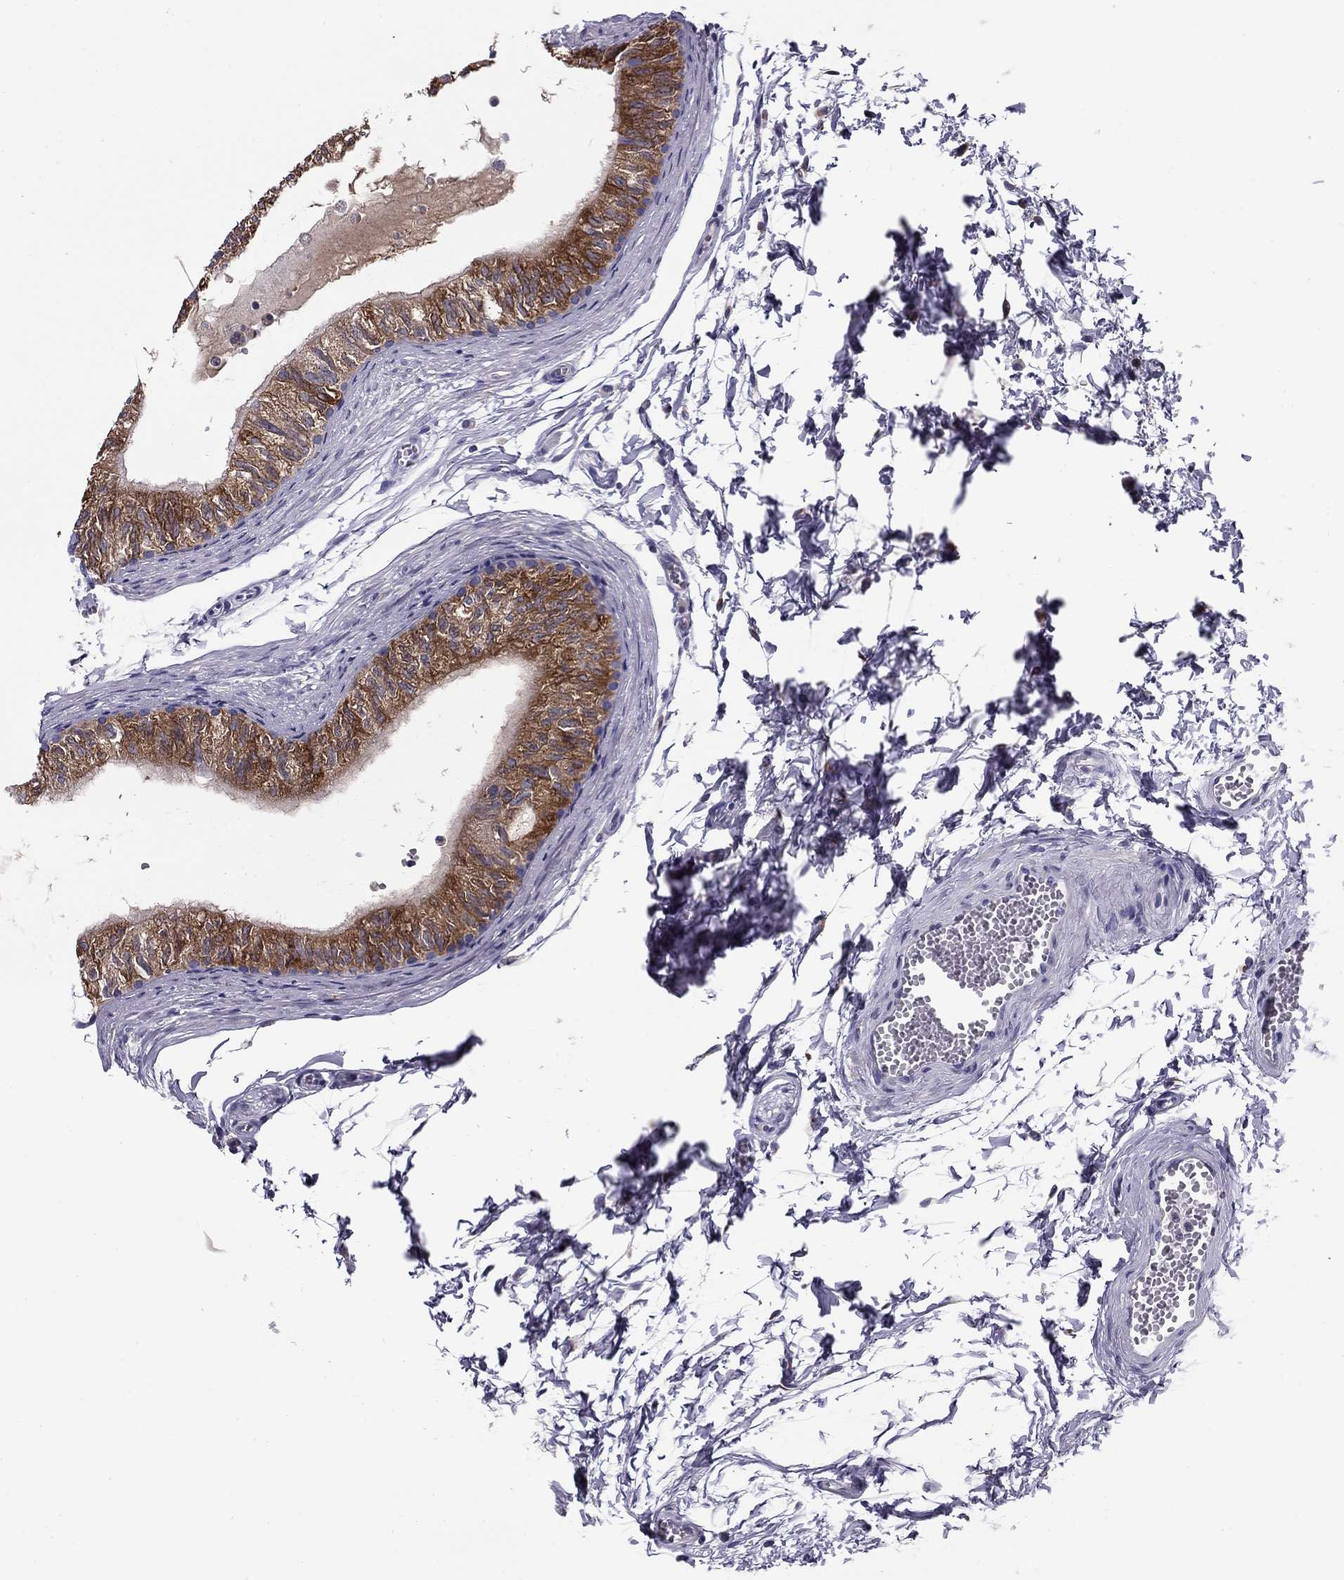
{"staining": {"intensity": "strong", "quantity": "25%-75%", "location": "cytoplasmic/membranous"}, "tissue": "epididymis", "cell_type": "Glandular cells", "image_type": "normal", "snomed": [{"axis": "morphology", "description": "Normal tissue, NOS"}, {"axis": "topography", "description": "Epididymis"}], "caption": "Strong cytoplasmic/membranous protein expression is identified in about 25%-75% of glandular cells in epididymis. The staining is performed using DAB (3,3'-diaminobenzidine) brown chromogen to label protein expression. The nuclei are counter-stained blue using hematoxylin.", "gene": "TMED3", "patient": {"sex": "male", "age": 22}}